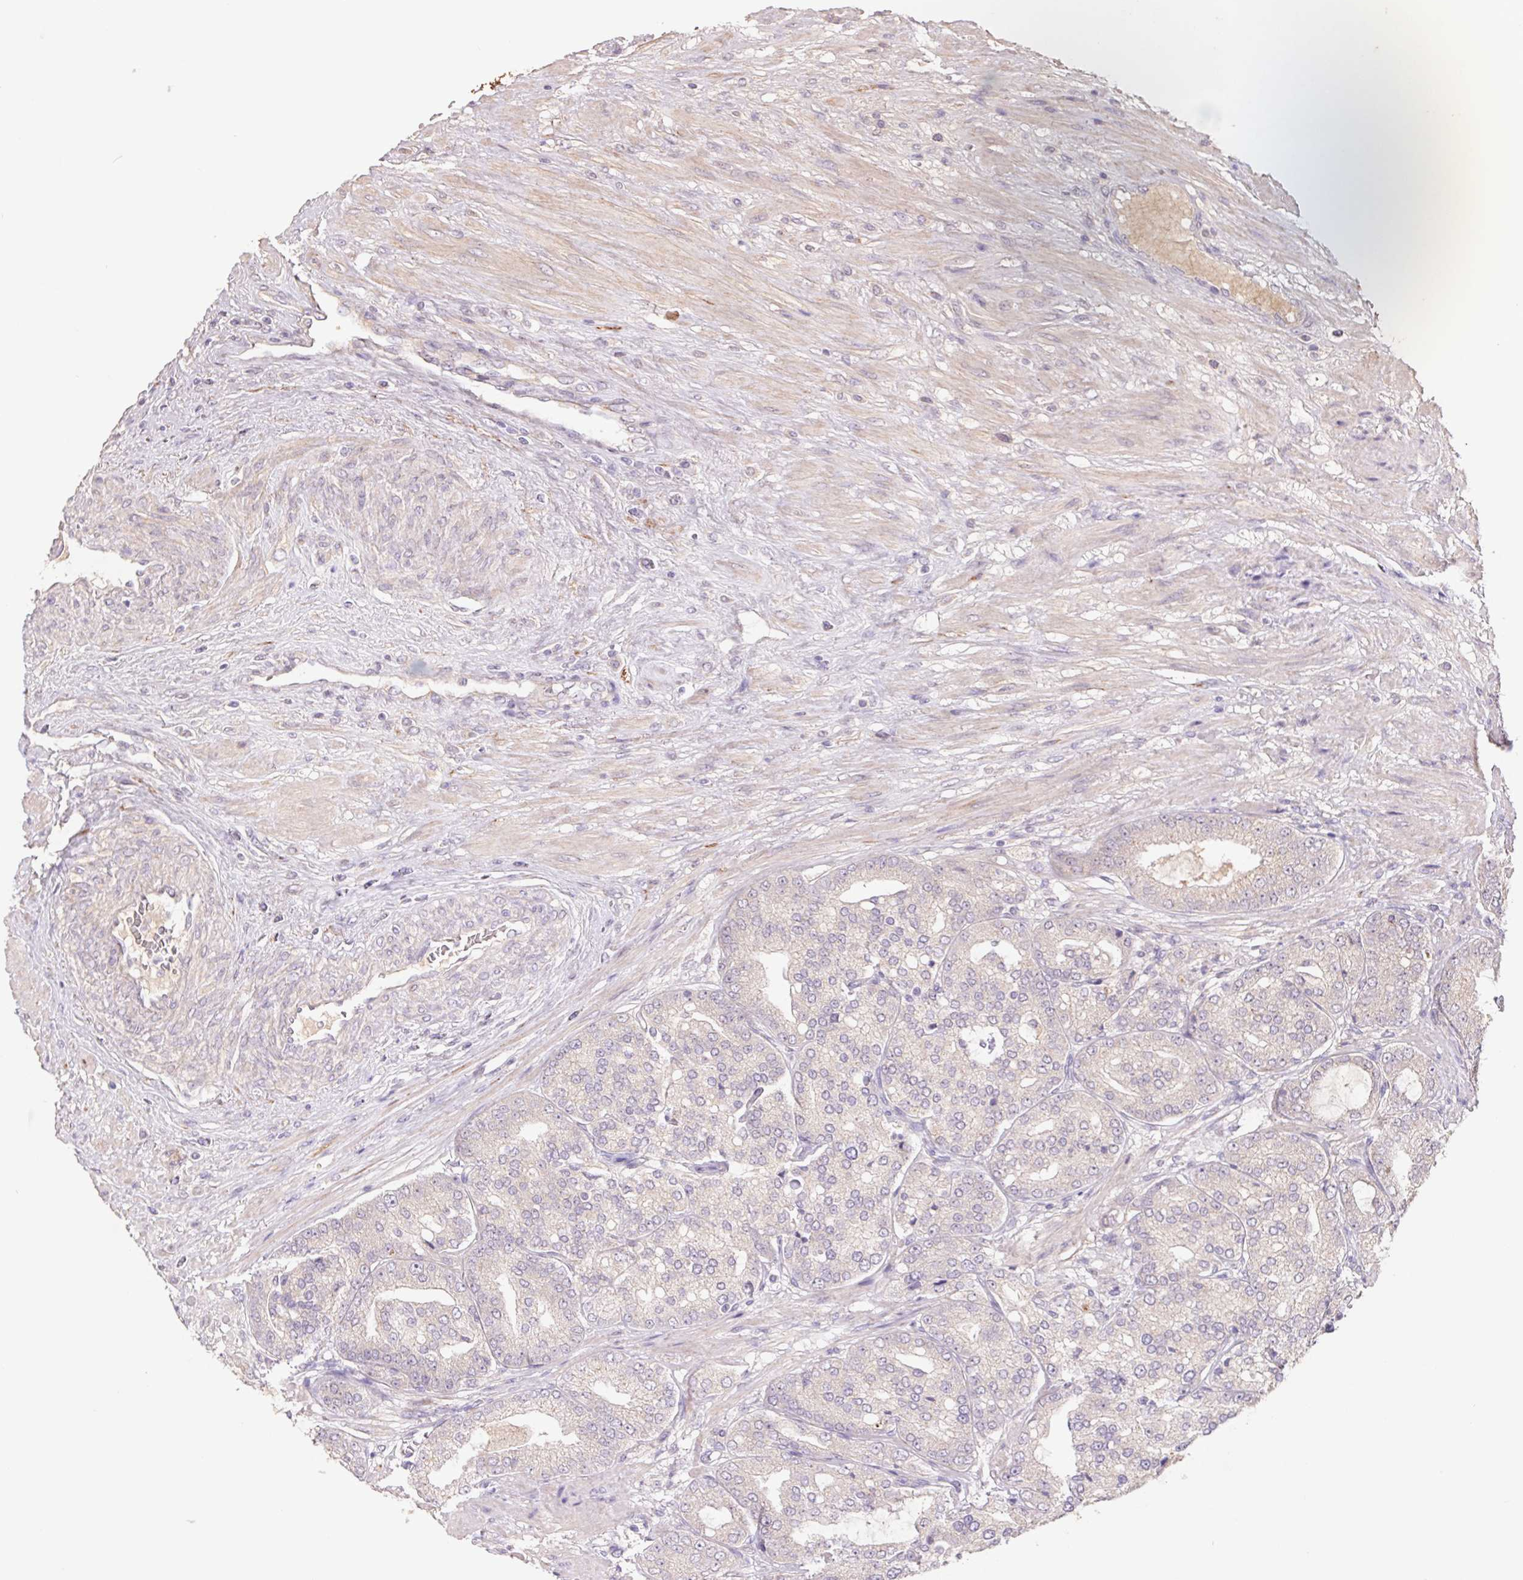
{"staining": {"intensity": "weak", "quantity": "<25%", "location": "cytoplasmic/membranous"}, "tissue": "prostate cancer", "cell_type": "Tumor cells", "image_type": "cancer", "snomed": [{"axis": "morphology", "description": "Adenocarcinoma, High grade"}, {"axis": "topography", "description": "Prostate"}], "caption": "Immunohistochemistry (IHC) of human prostate cancer (adenocarcinoma (high-grade)) reveals no staining in tumor cells. (DAB (3,3'-diaminobenzidine) immunohistochemistry, high magnification).", "gene": "GRM2", "patient": {"sex": "male", "age": 71}}